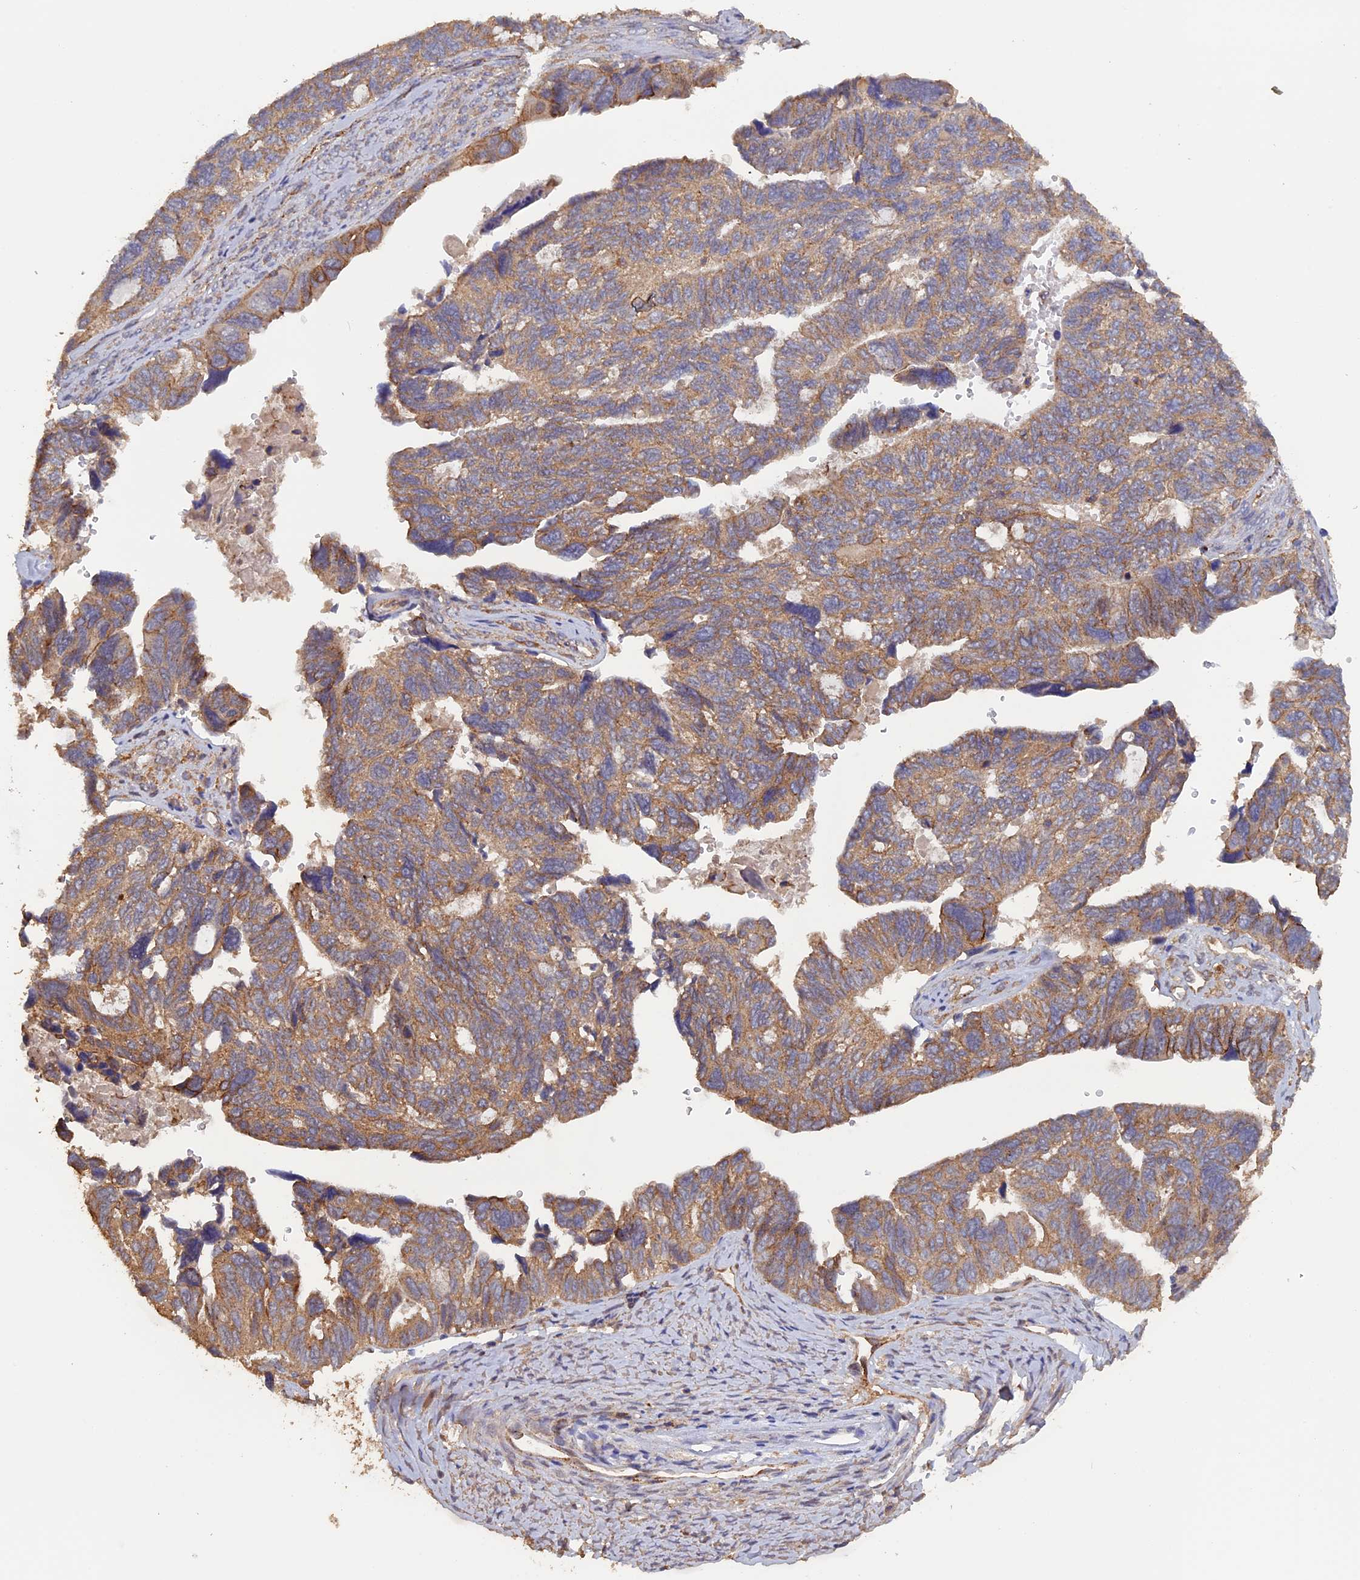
{"staining": {"intensity": "moderate", "quantity": ">75%", "location": "cytoplasmic/membranous"}, "tissue": "ovarian cancer", "cell_type": "Tumor cells", "image_type": "cancer", "snomed": [{"axis": "morphology", "description": "Cystadenocarcinoma, serous, NOS"}, {"axis": "topography", "description": "Ovary"}], "caption": "High-magnification brightfield microscopy of ovarian serous cystadenocarcinoma stained with DAB (brown) and counterstained with hematoxylin (blue). tumor cells exhibit moderate cytoplasmic/membranous expression is present in about>75% of cells.", "gene": "PIGQ", "patient": {"sex": "female", "age": 79}}